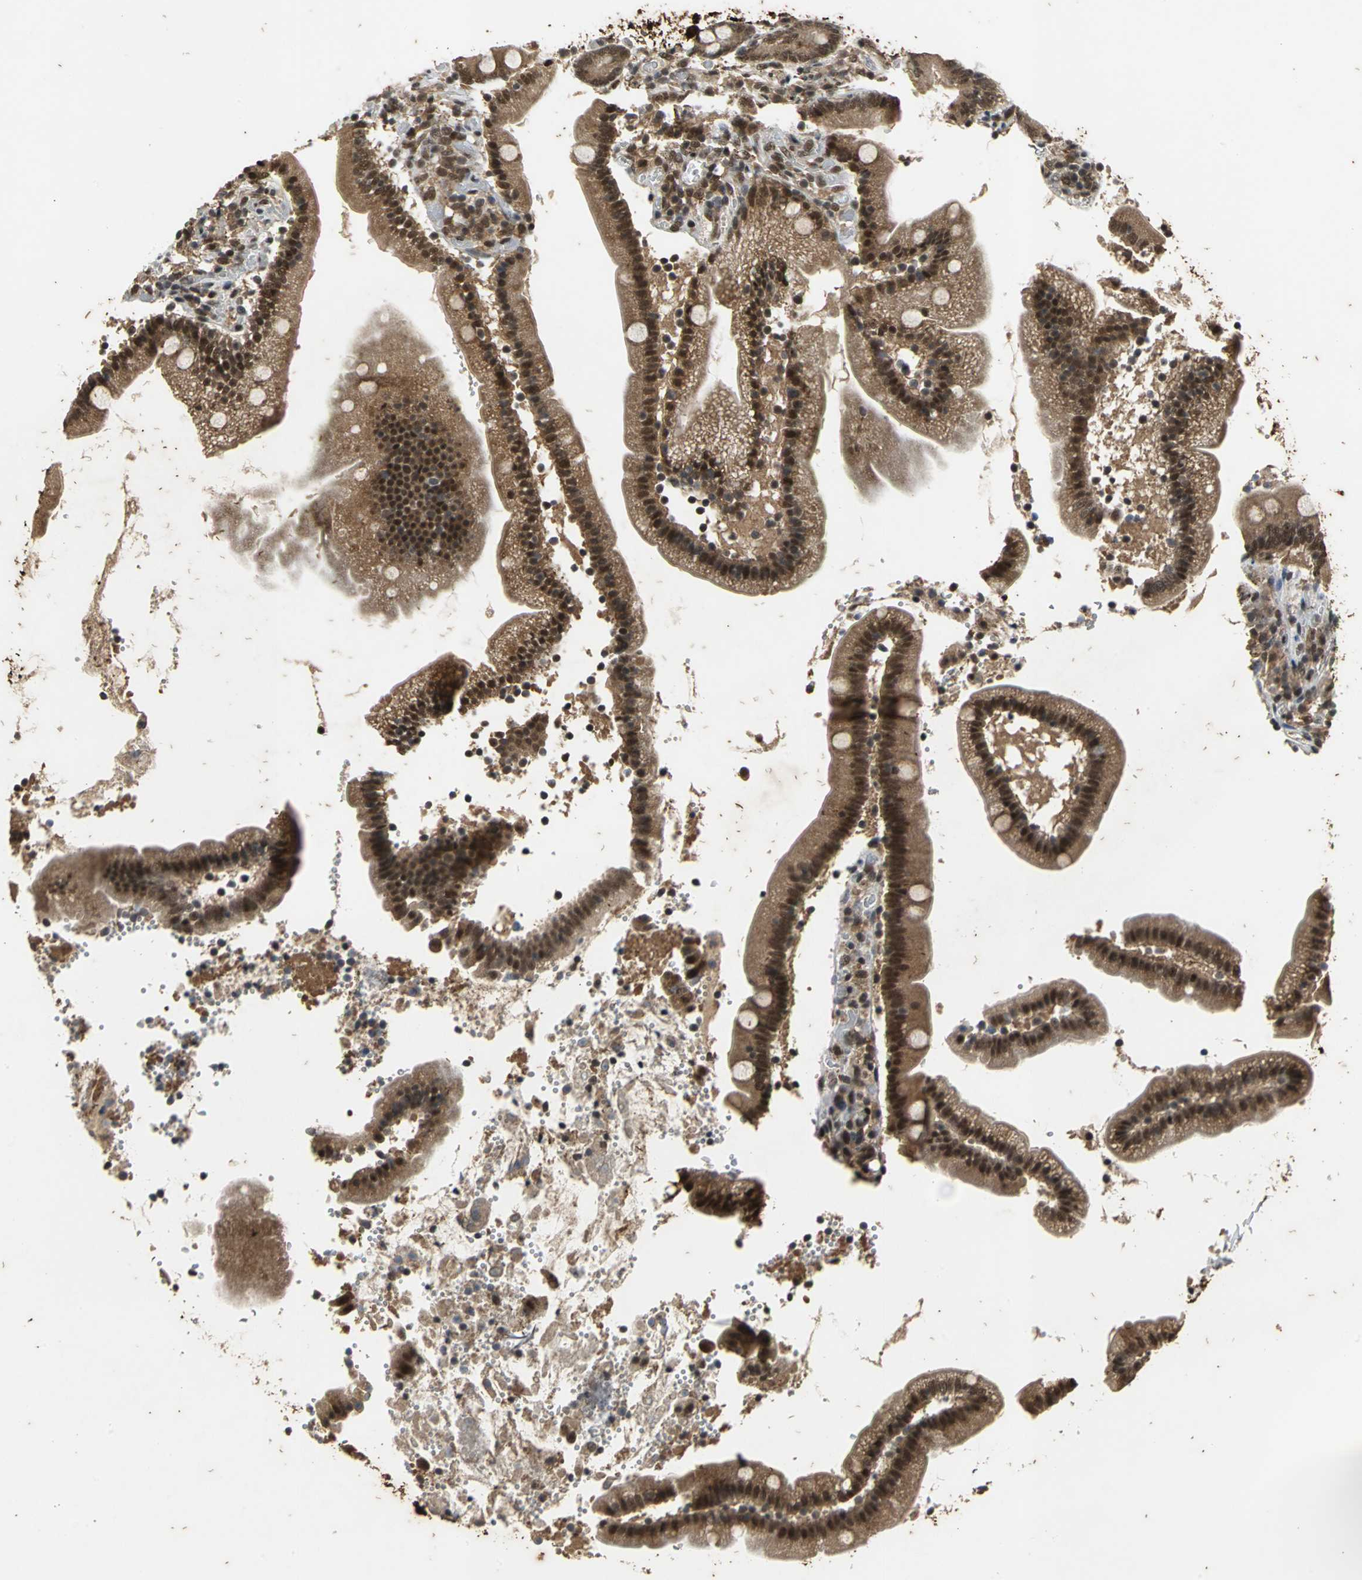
{"staining": {"intensity": "moderate", "quantity": ">75%", "location": "cytoplasmic/membranous"}, "tissue": "duodenum", "cell_type": "Glandular cells", "image_type": "normal", "snomed": [{"axis": "morphology", "description": "Normal tissue, NOS"}, {"axis": "topography", "description": "Duodenum"}], "caption": "IHC image of unremarkable duodenum stained for a protein (brown), which exhibits medium levels of moderate cytoplasmic/membranous positivity in about >75% of glandular cells.", "gene": "NOTCH3", "patient": {"sex": "male", "age": 66}}